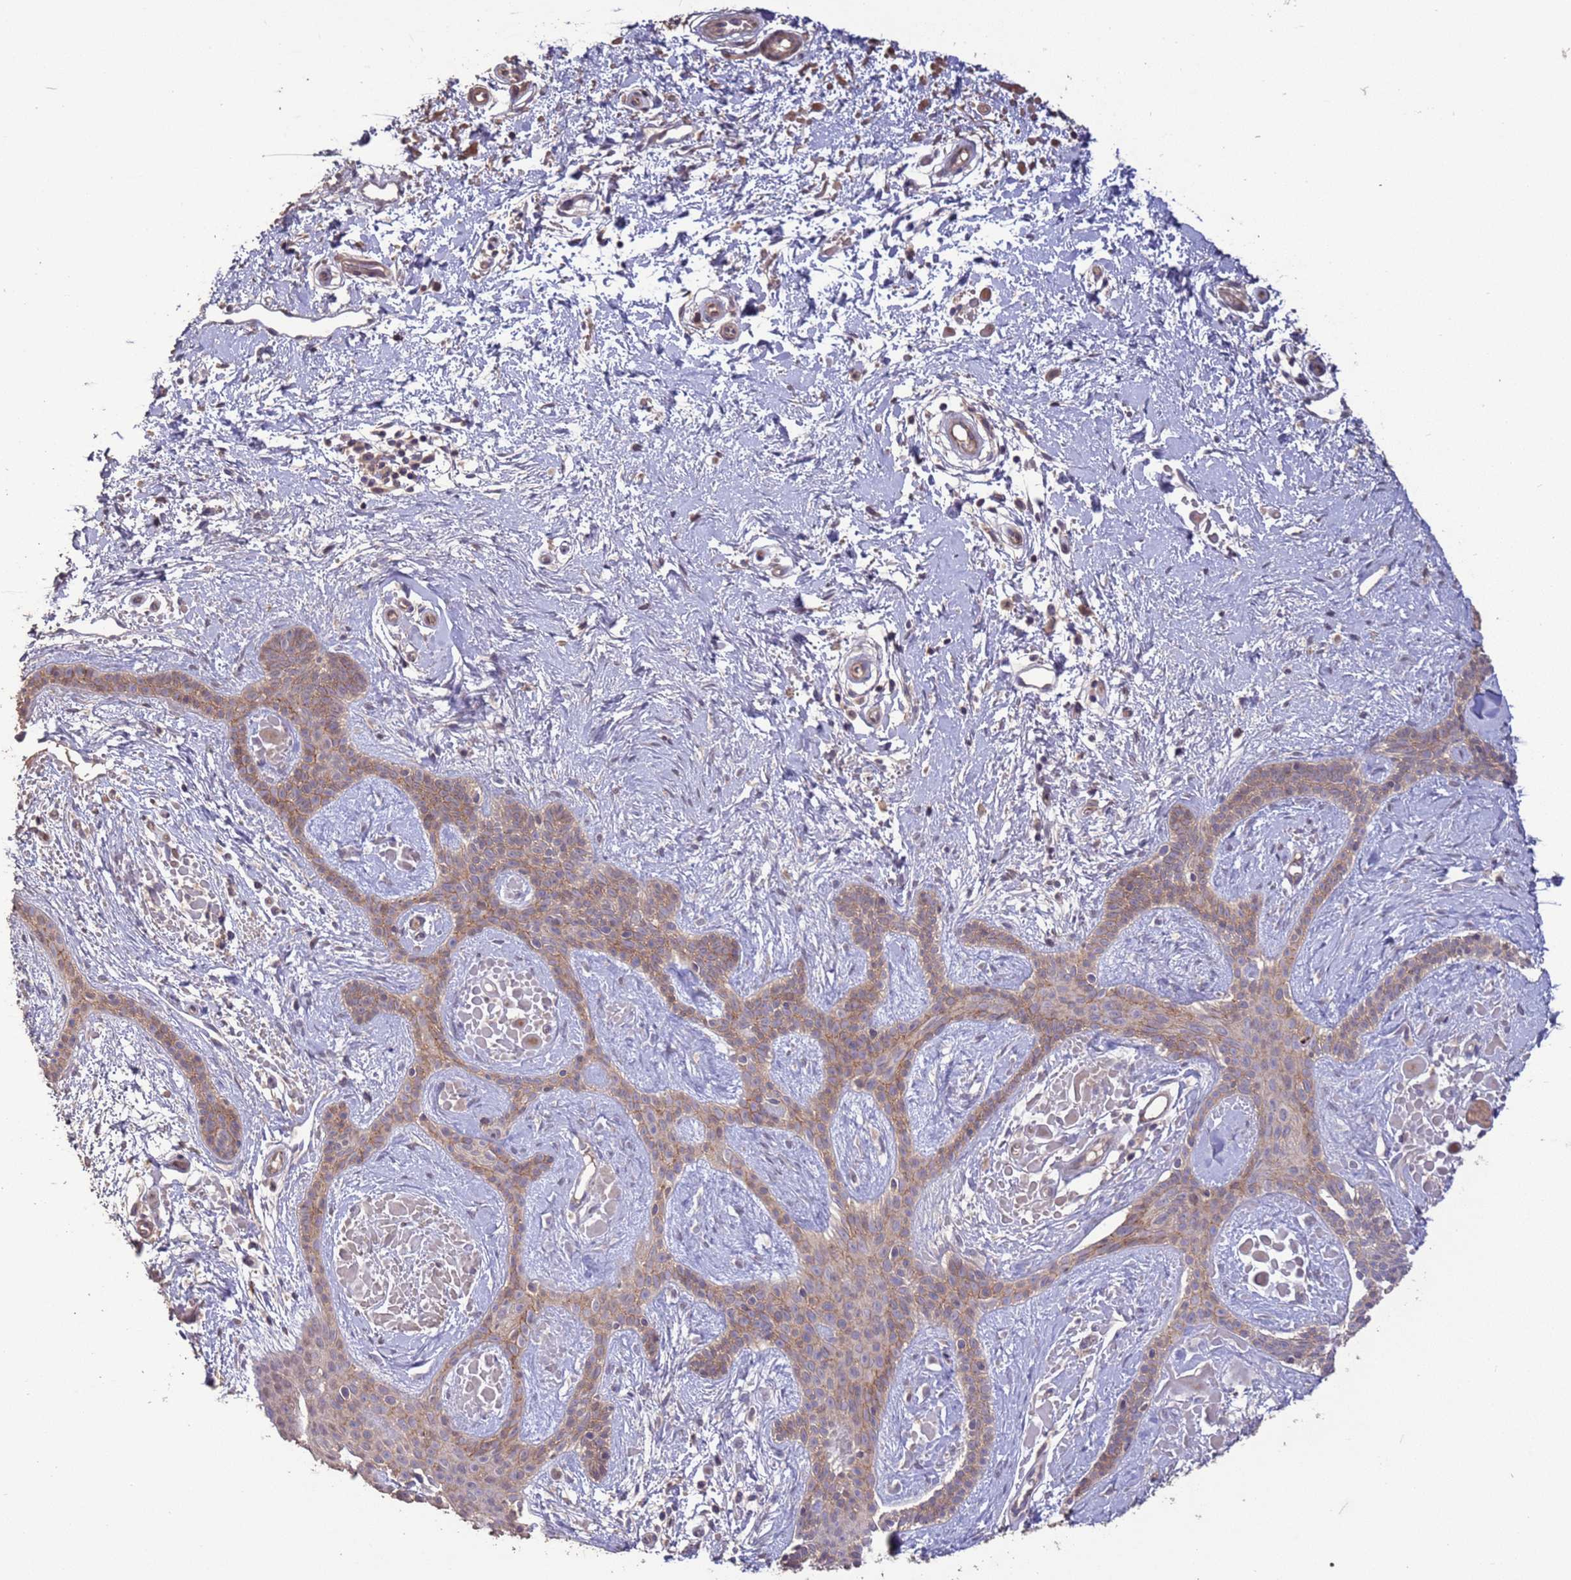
{"staining": {"intensity": "moderate", "quantity": ">75%", "location": "cytoplasmic/membranous"}, "tissue": "skin cancer", "cell_type": "Tumor cells", "image_type": "cancer", "snomed": [{"axis": "morphology", "description": "Basal cell carcinoma"}, {"axis": "topography", "description": "Skin"}], "caption": "Moderate cytoplasmic/membranous protein expression is present in about >75% of tumor cells in skin basal cell carcinoma.", "gene": "SLC9B2", "patient": {"sex": "male", "age": 78}}